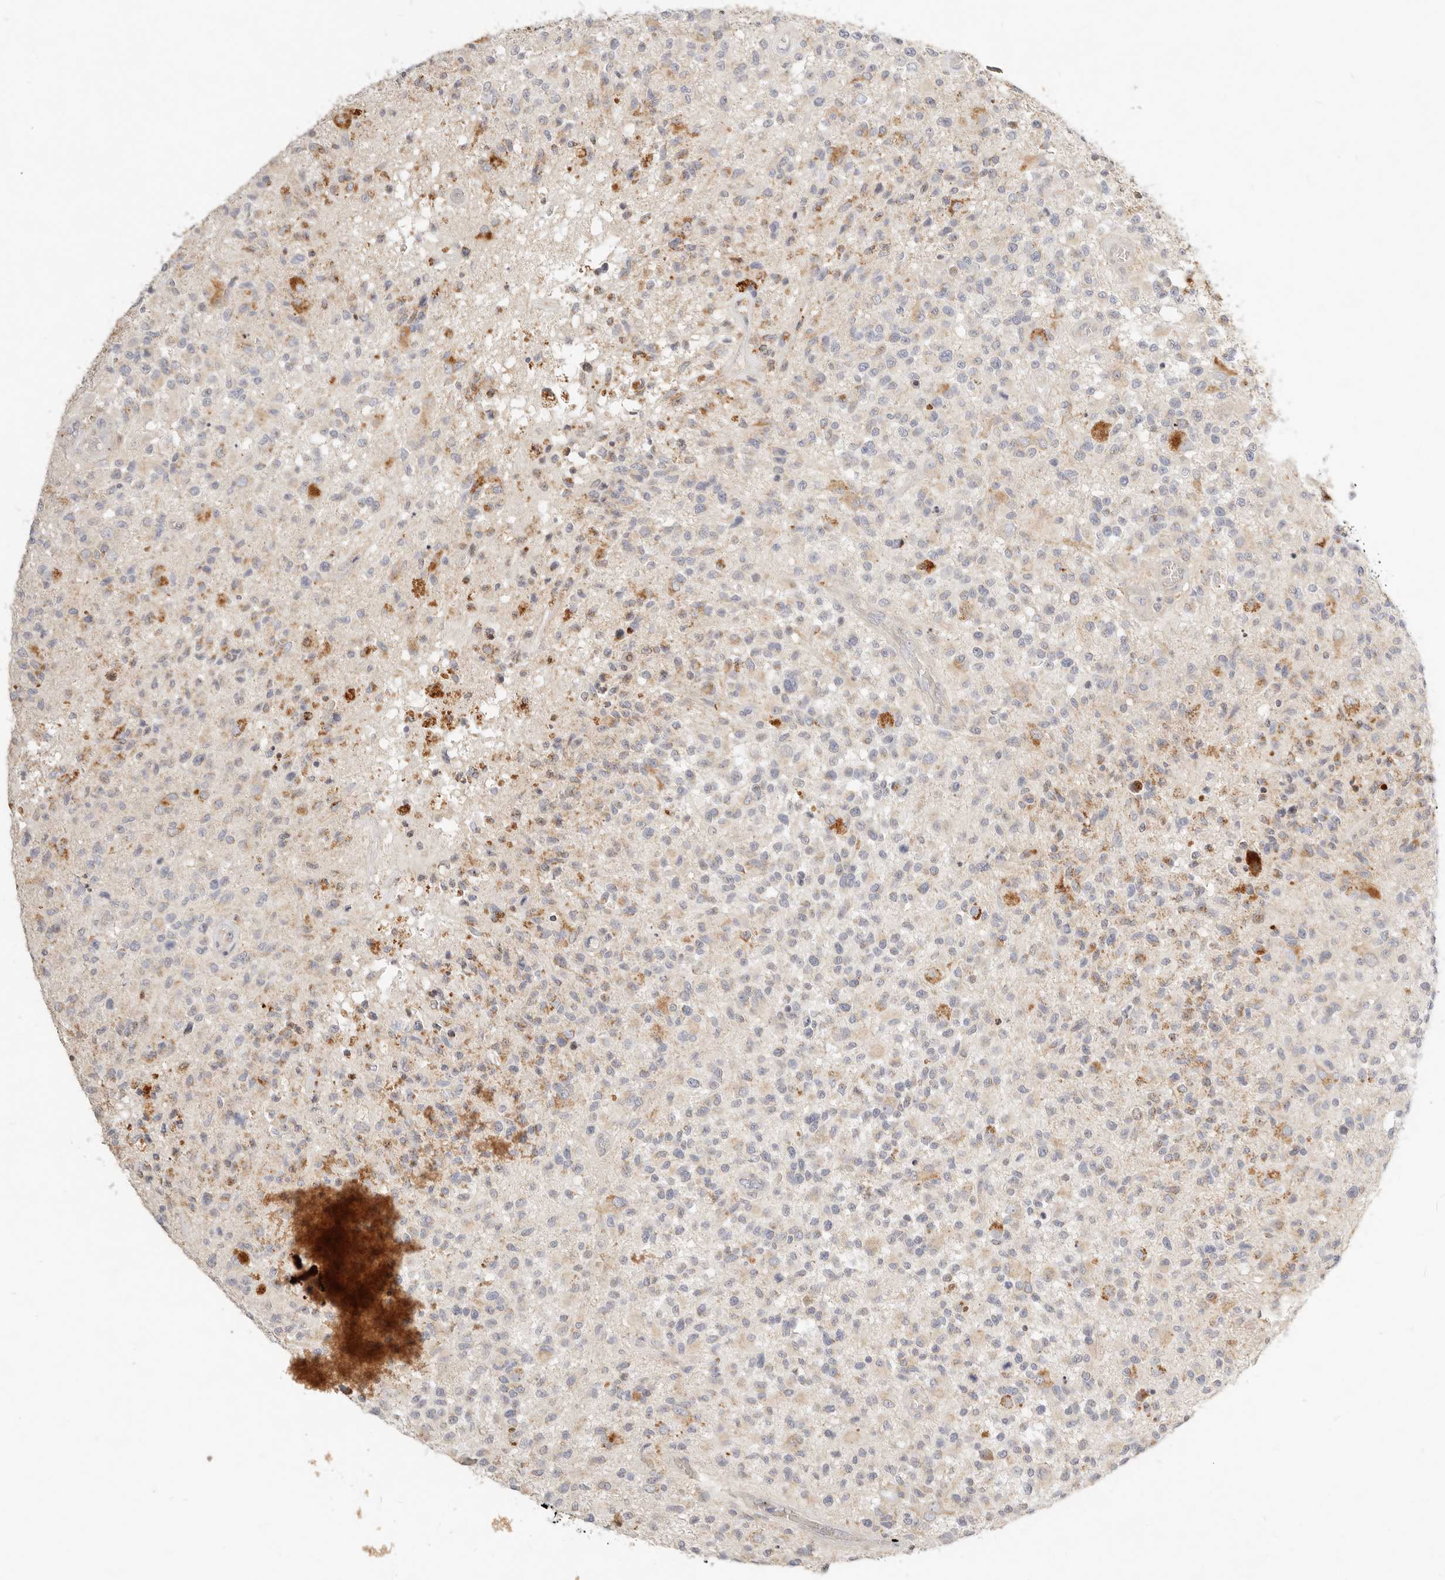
{"staining": {"intensity": "moderate", "quantity": "<25%", "location": "cytoplasmic/membranous"}, "tissue": "glioma", "cell_type": "Tumor cells", "image_type": "cancer", "snomed": [{"axis": "morphology", "description": "Glioma, malignant, High grade"}, {"axis": "morphology", "description": "Glioblastoma, NOS"}, {"axis": "topography", "description": "Brain"}], "caption": "This image demonstrates immunohistochemistry (IHC) staining of glioma, with low moderate cytoplasmic/membranous expression in about <25% of tumor cells.", "gene": "ACOX1", "patient": {"sex": "male", "age": 60}}